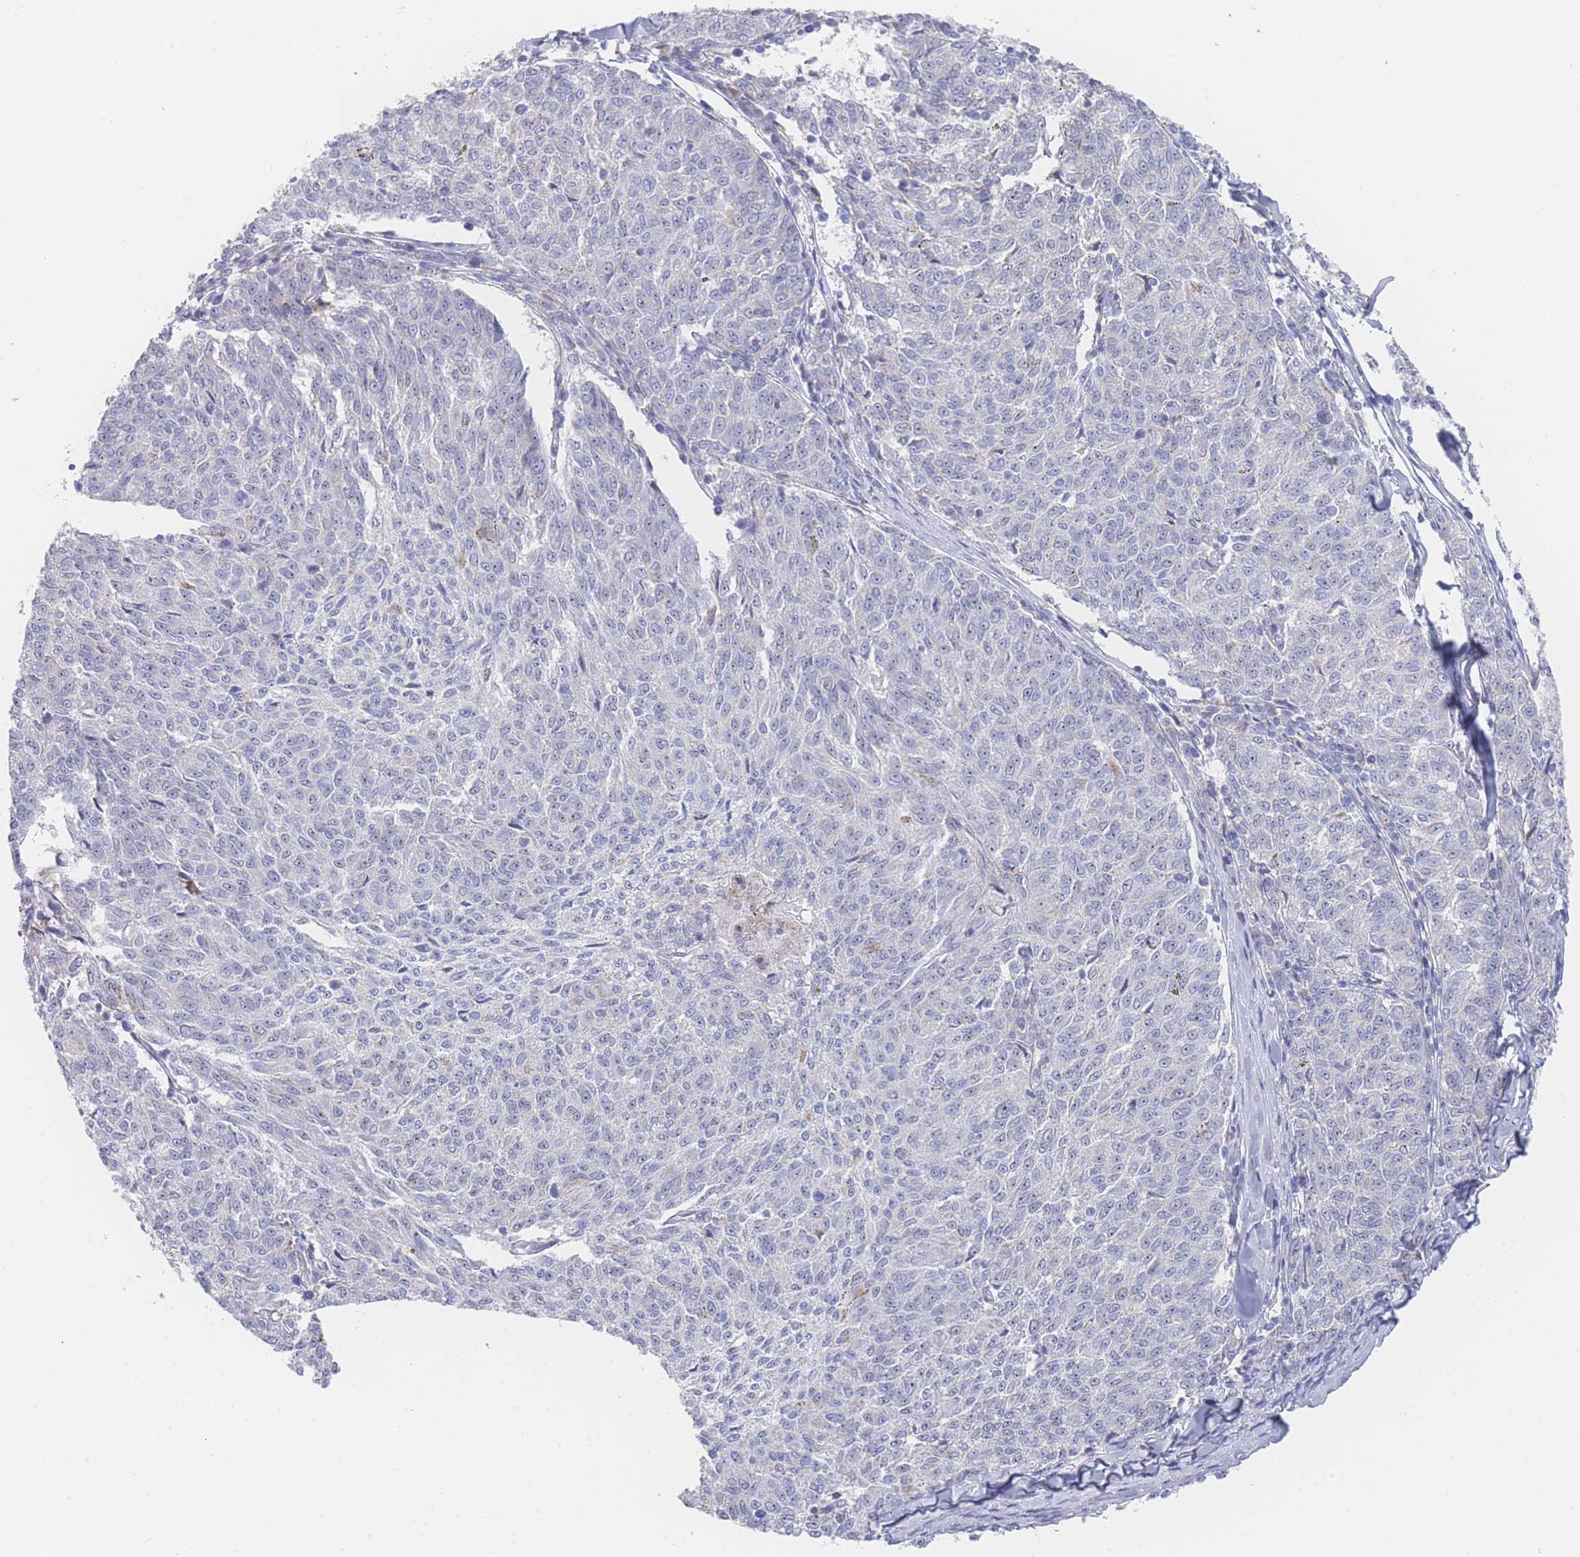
{"staining": {"intensity": "negative", "quantity": "none", "location": "none"}, "tissue": "melanoma", "cell_type": "Tumor cells", "image_type": "cancer", "snomed": [{"axis": "morphology", "description": "Malignant melanoma, NOS"}, {"axis": "topography", "description": "Skin"}], "caption": "Human melanoma stained for a protein using immunohistochemistry (IHC) displays no staining in tumor cells.", "gene": "ZNF142", "patient": {"sex": "female", "age": 72}}